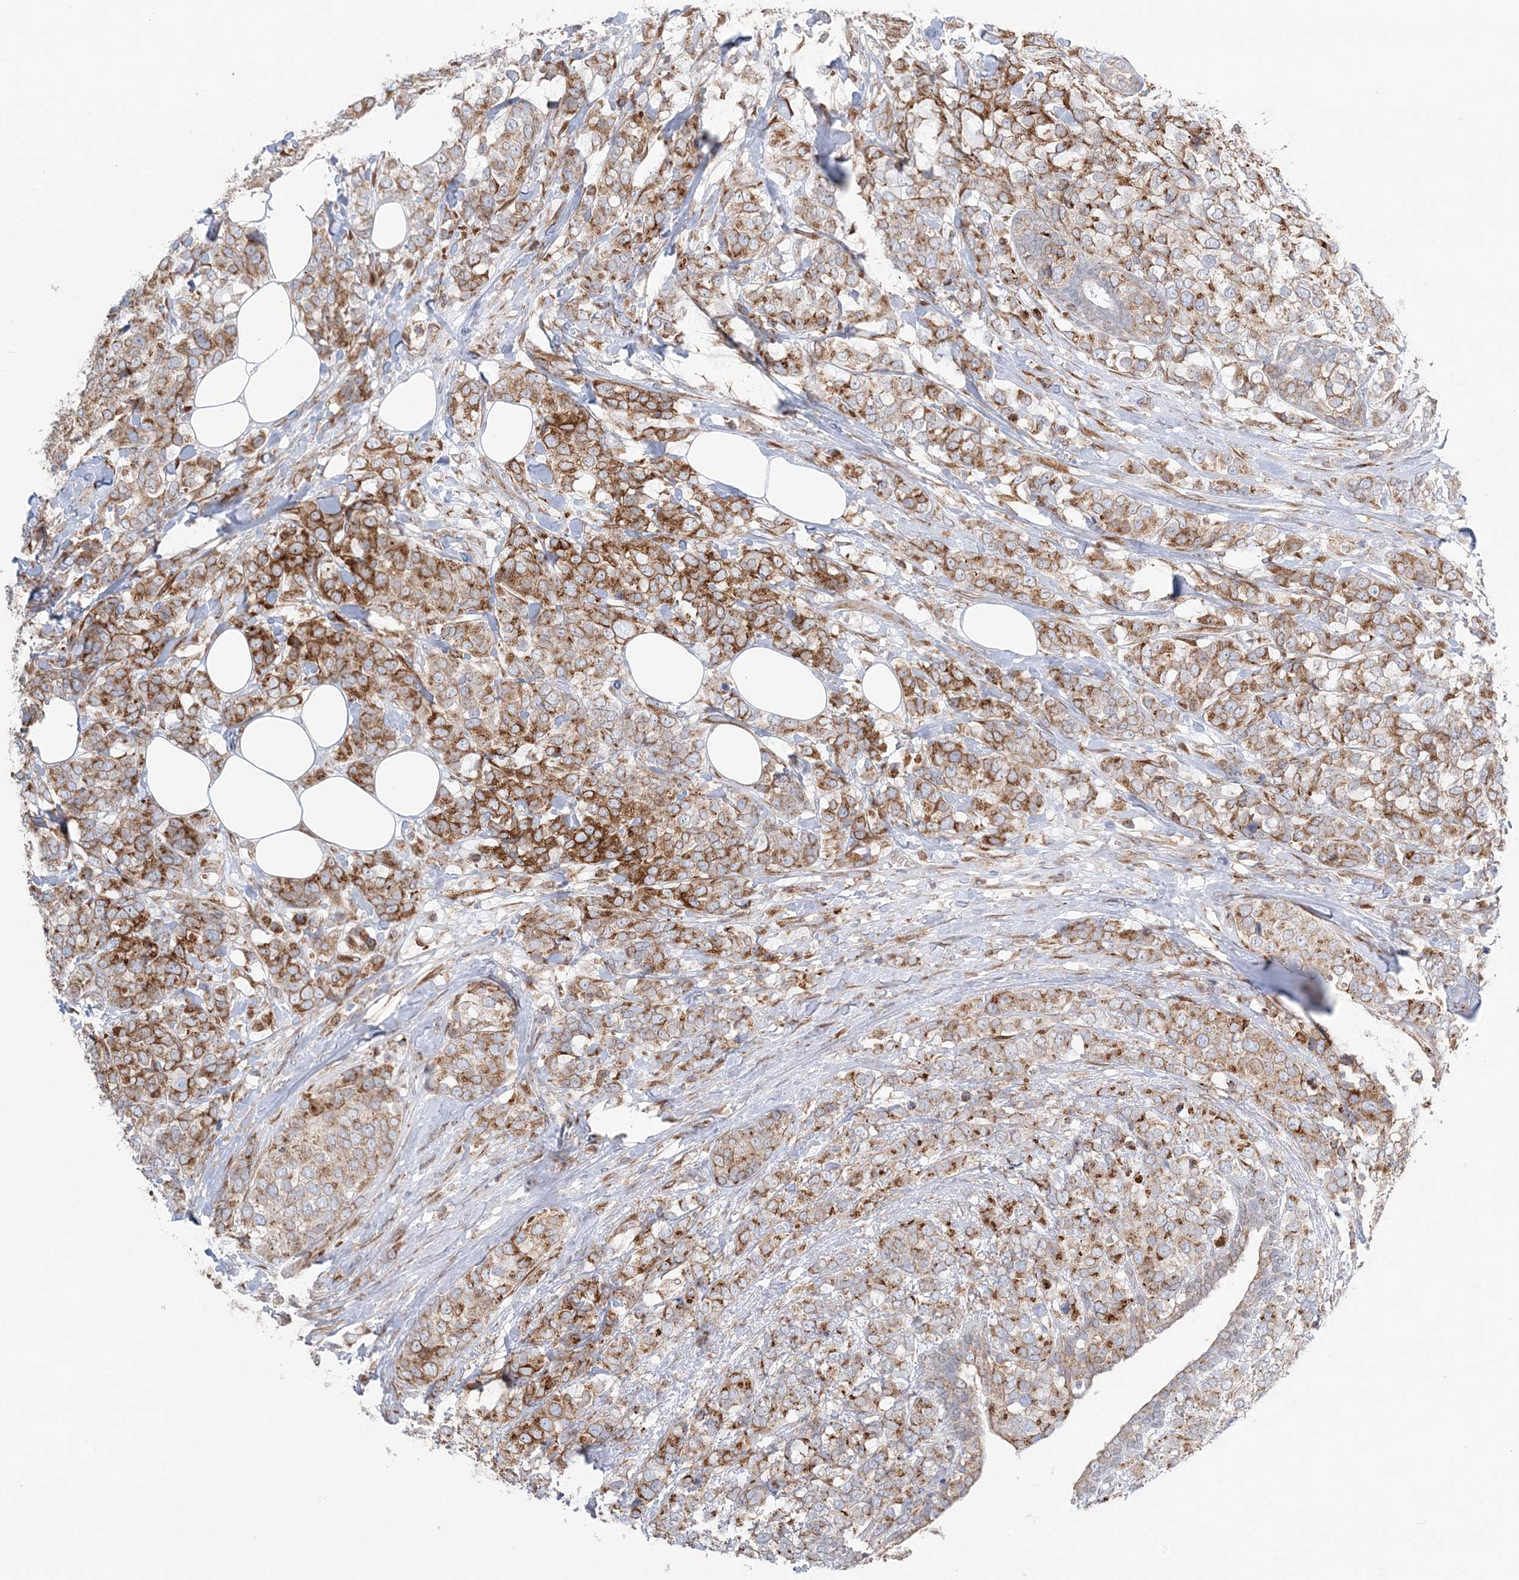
{"staining": {"intensity": "moderate", "quantity": ">75%", "location": "cytoplasmic/membranous"}, "tissue": "breast cancer", "cell_type": "Tumor cells", "image_type": "cancer", "snomed": [{"axis": "morphology", "description": "Lobular carcinoma"}, {"axis": "topography", "description": "Breast"}], "caption": "IHC (DAB) staining of human breast cancer (lobular carcinoma) demonstrates moderate cytoplasmic/membranous protein staining in approximately >75% of tumor cells.", "gene": "TMED10", "patient": {"sex": "female", "age": 59}}